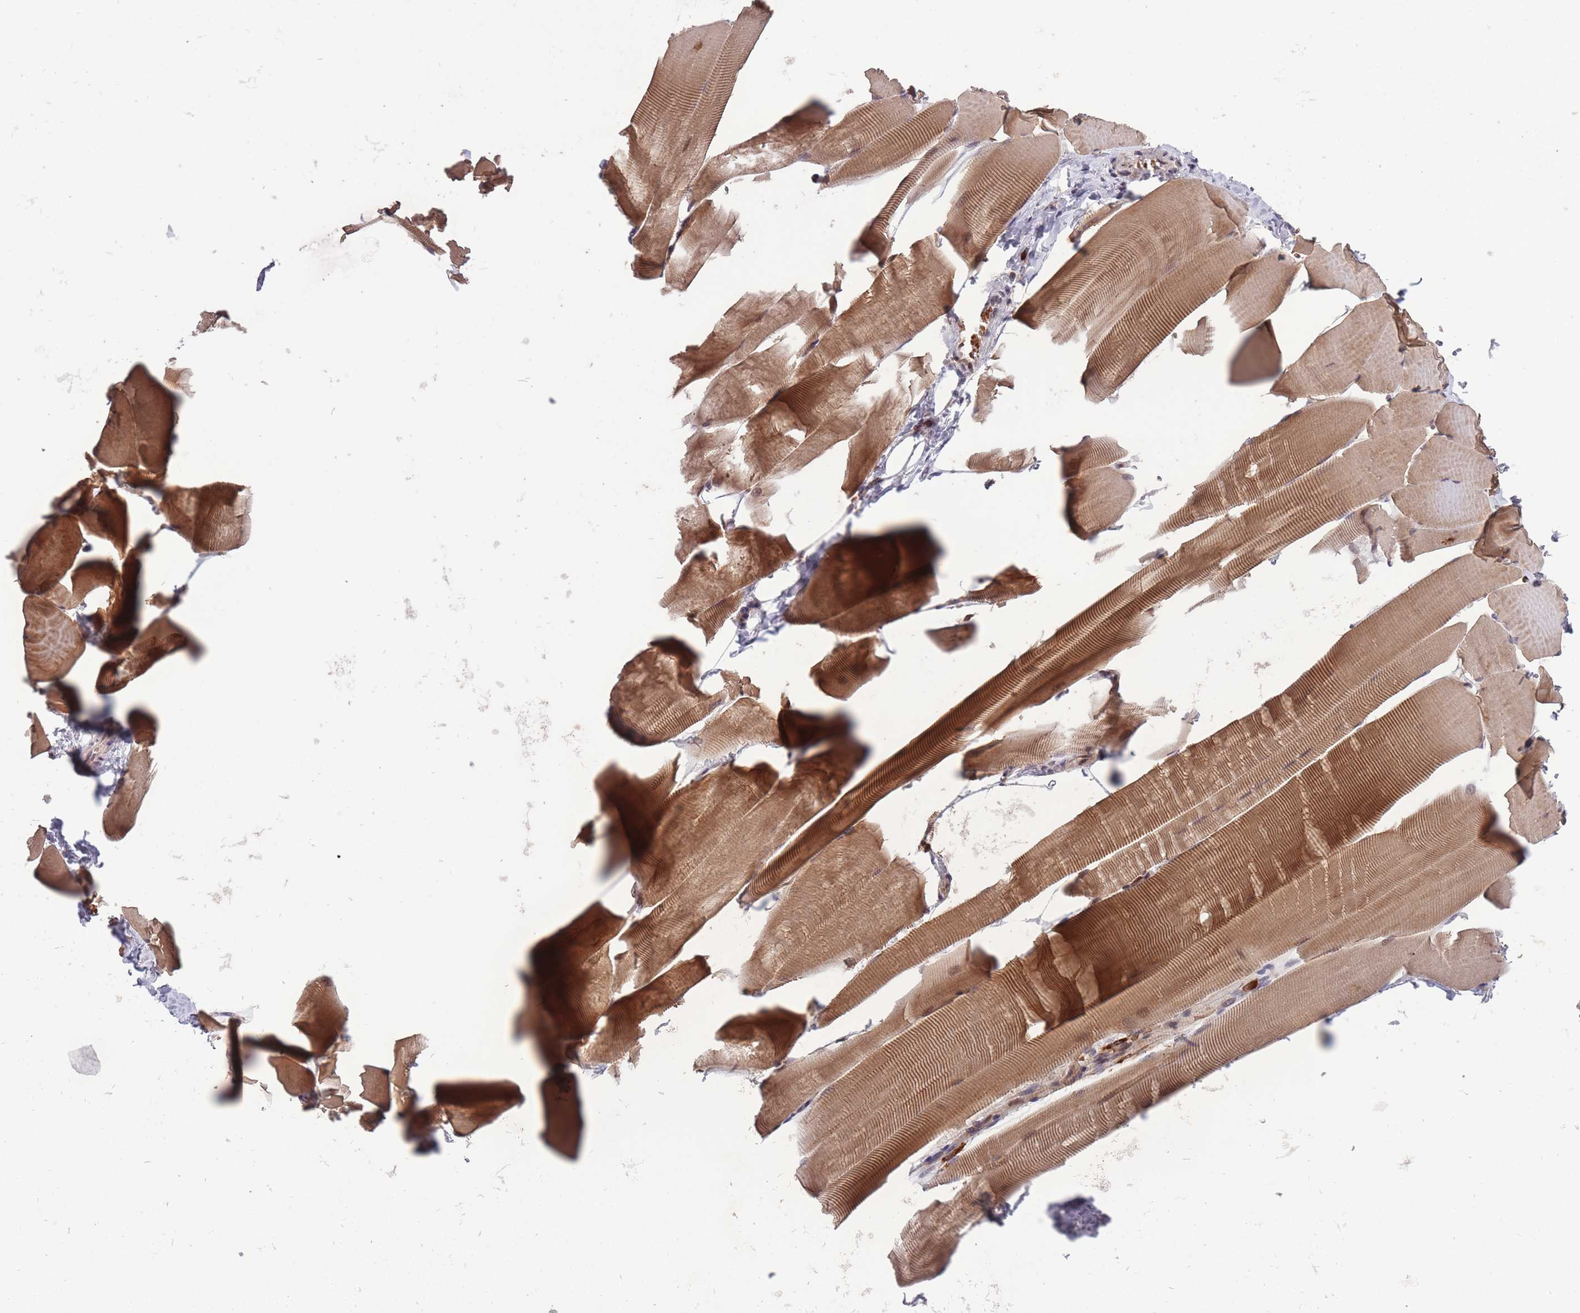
{"staining": {"intensity": "moderate", "quantity": ">75%", "location": "cytoplasmic/membranous"}, "tissue": "skeletal muscle", "cell_type": "Myocytes", "image_type": "normal", "snomed": [{"axis": "morphology", "description": "Normal tissue, NOS"}, {"axis": "topography", "description": "Skeletal muscle"}], "caption": "Protein analysis of unremarkable skeletal muscle displays moderate cytoplasmic/membranous expression in about >75% of myocytes. Using DAB (3,3'-diaminobenzidine) (brown) and hematoxylin (blue) stains, captured at high magnification using brightfield microscopy.", "gene": "SECTM1", "patient": {"sex": "male", "age": 25}}